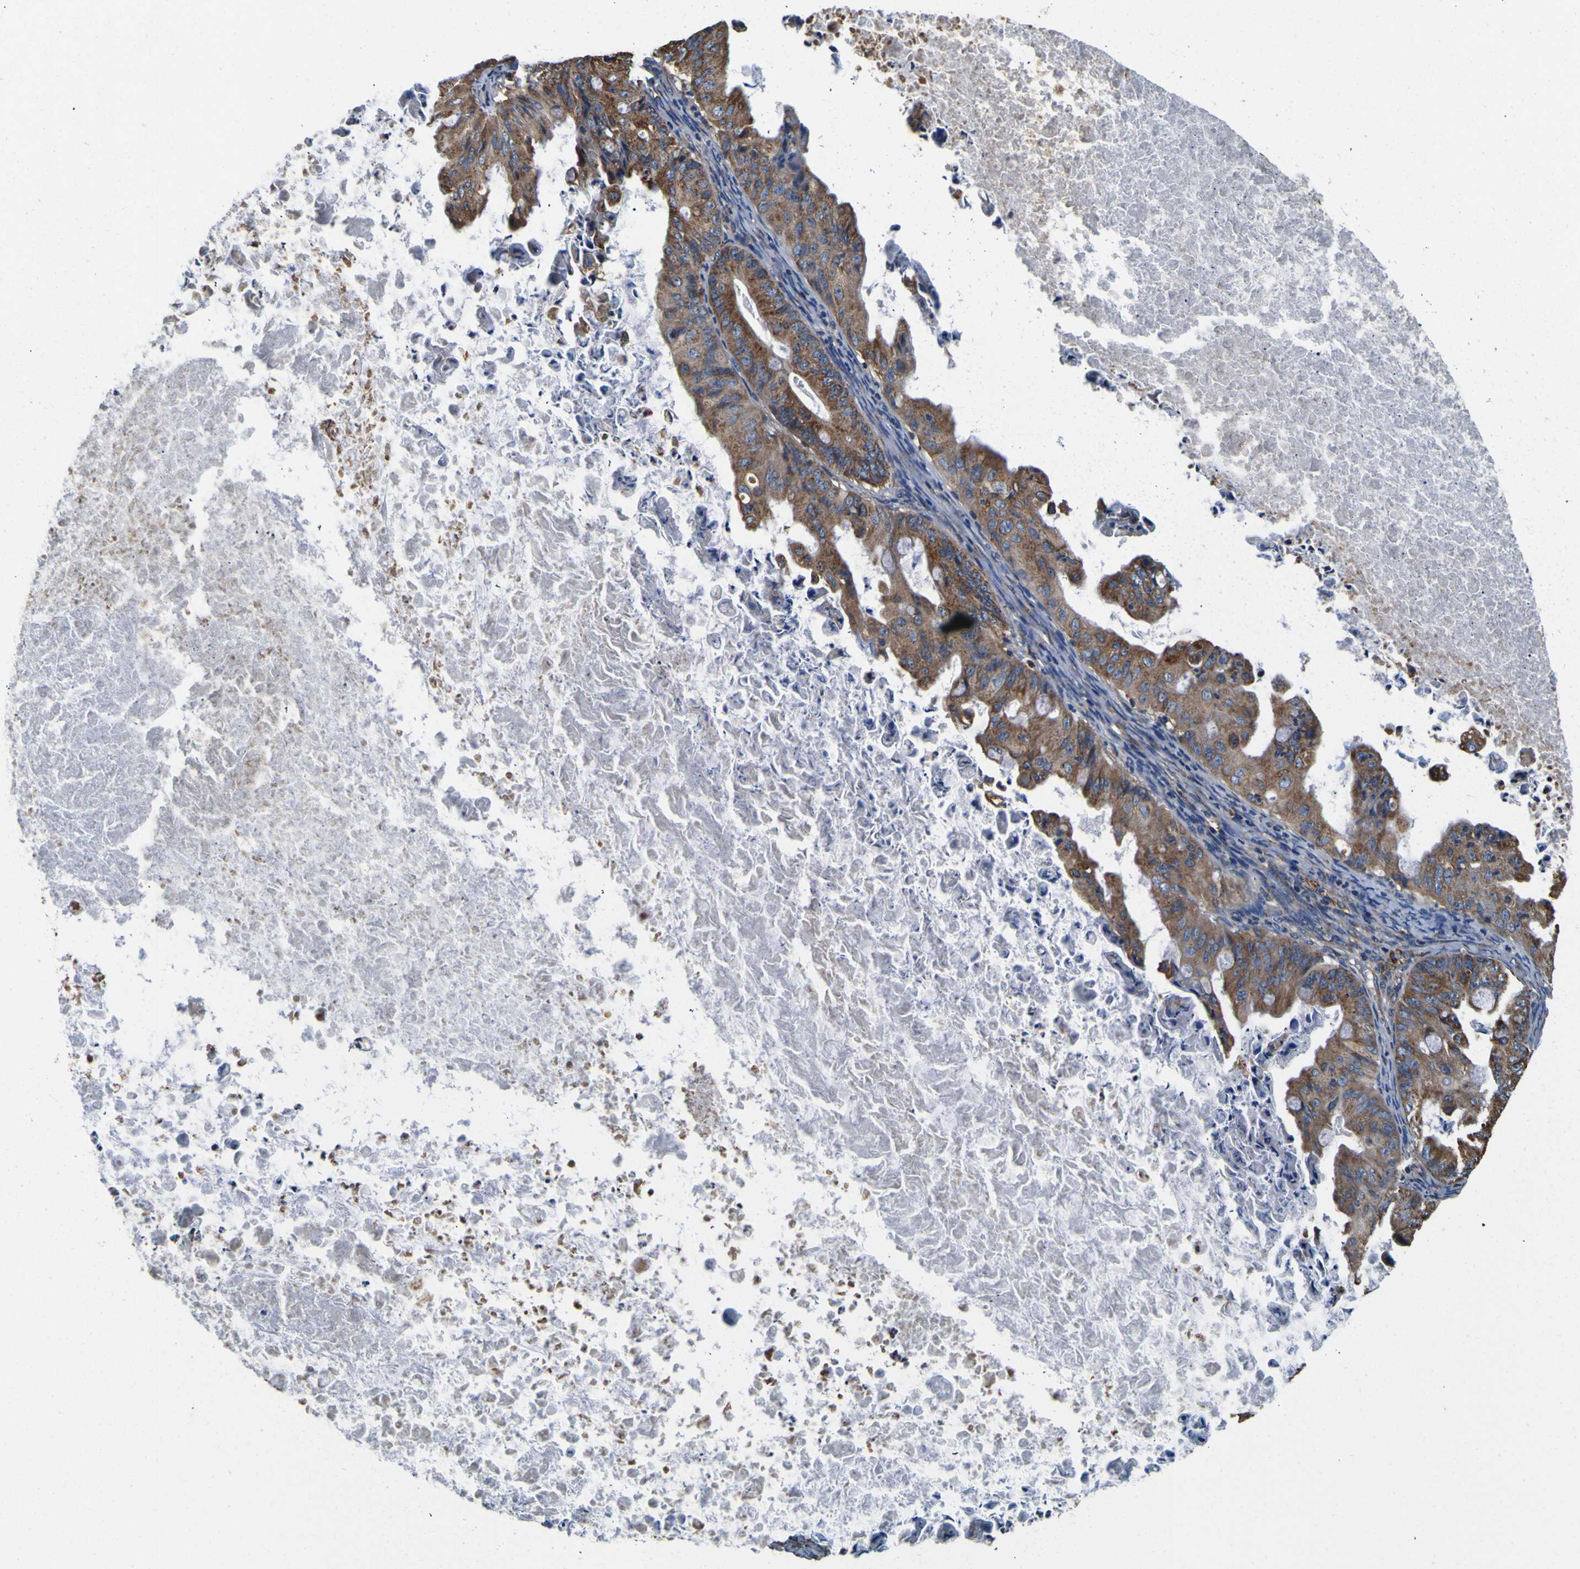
{"staining": {"intensity": "moderate", "quantity": ">75%", "location": "cytoplasmic/membranous"}, "tissue": "ovarian cancer", "cell_type": "Tumor cells", "image_type": "cancer", "snomed": [{"axis": "morphology", "description": "Cystadenocarcinoma, mucinous, NOS"}, {"axis": "topography", "description": "Ovary"}], "caption": "A brown stain shows moderate cytoplasmic/membranous staining of a protein in human mucinous cystadenocarcinoma (ovarian) tumor cells. The staining was performed using DAB (3,3'-diaminobenzidine), with brown indicating positive protein expression. Nuclei are stained blue with hematoxylin.", "gene": "INPP5A", "patient": {"sex": "female", "age": 37}}